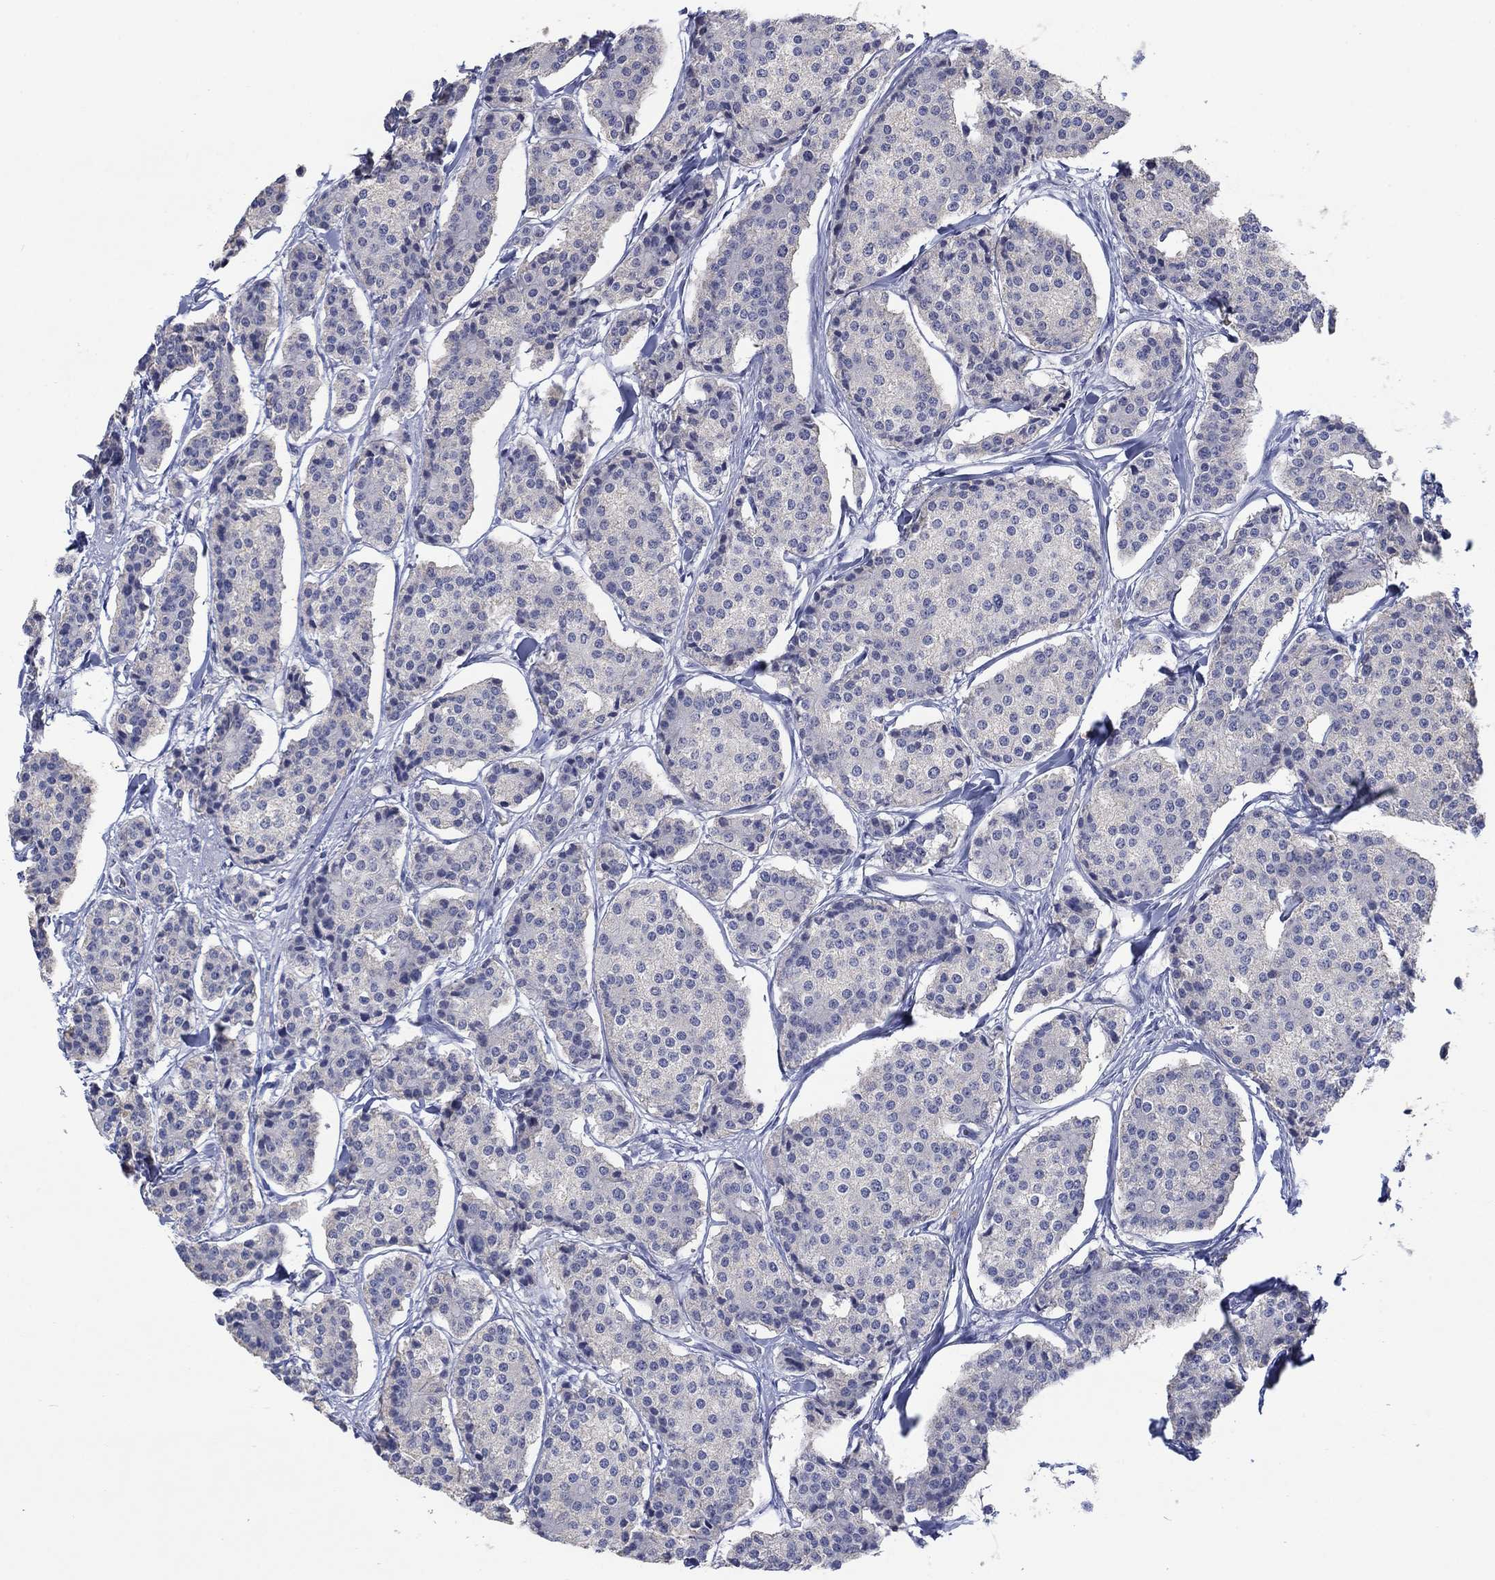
{"staining": {"intensity": "negative", "quantity": "none", "location": "none"}, "tissue": "carcinoid", "cell_type": "Tumor cells", "image_type": "cancer", "snomed": [{"axis": "morphology", "description": "Carcinoid, malignant, NOS"}, {"axis": "topography", "description": "Small intestine"}], "caption": "A high-resolution histopathology image shows IHC staining of carcinoid, which shows no significant positivity in tumor cells. The staining is performed using DAB brown chromogen with nuclei counter-stained in using hematoxylin.", "gene": "FER1L6", "patient": {"sex": "female", "age": 65}}